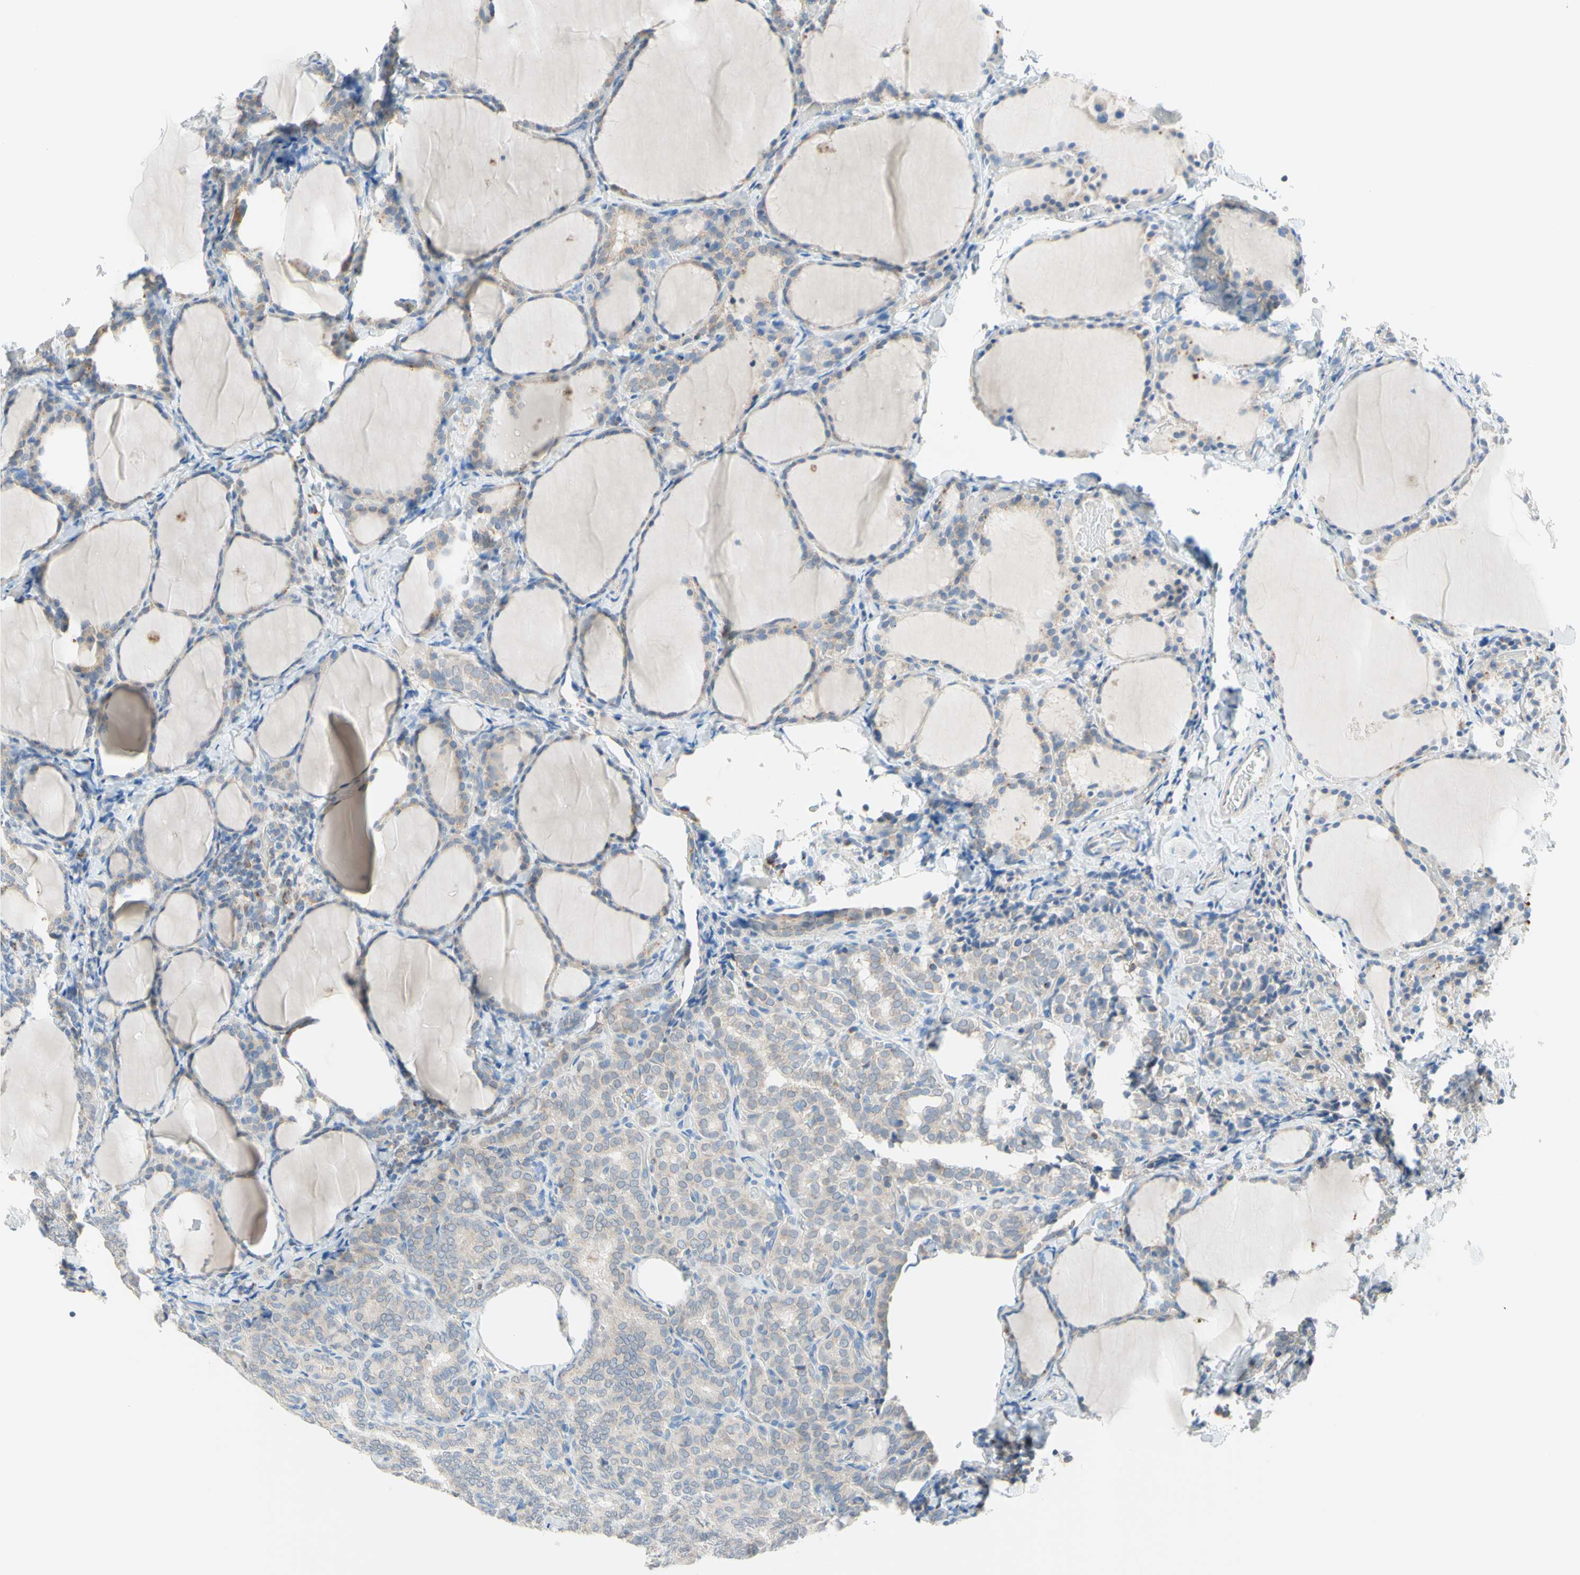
{"staining": {"intensity": "weak", "quantity": ">75%", "location": "cytoplasmic/membranous"}, "tissue": "thyroid cancer", "cell_type": "Tumor cells", "image_type": "cancer", "snomed": [{"axis": "morphology", "description": "Normal tissue, NOS"}, {"axis": "morphology", "description": "Papillary adenocarcinoma, NOS"}, {"axis": "topography", "description": "Thyroid gland"}], "caption": "Immunohistochemical staining of thyroid cancer reveals low levels of weak cytoplasmic/membranous positivity in approximately >75% of tumor cells.", "gene": "MFF", "patient": {"sex": "female", "age": 30}}